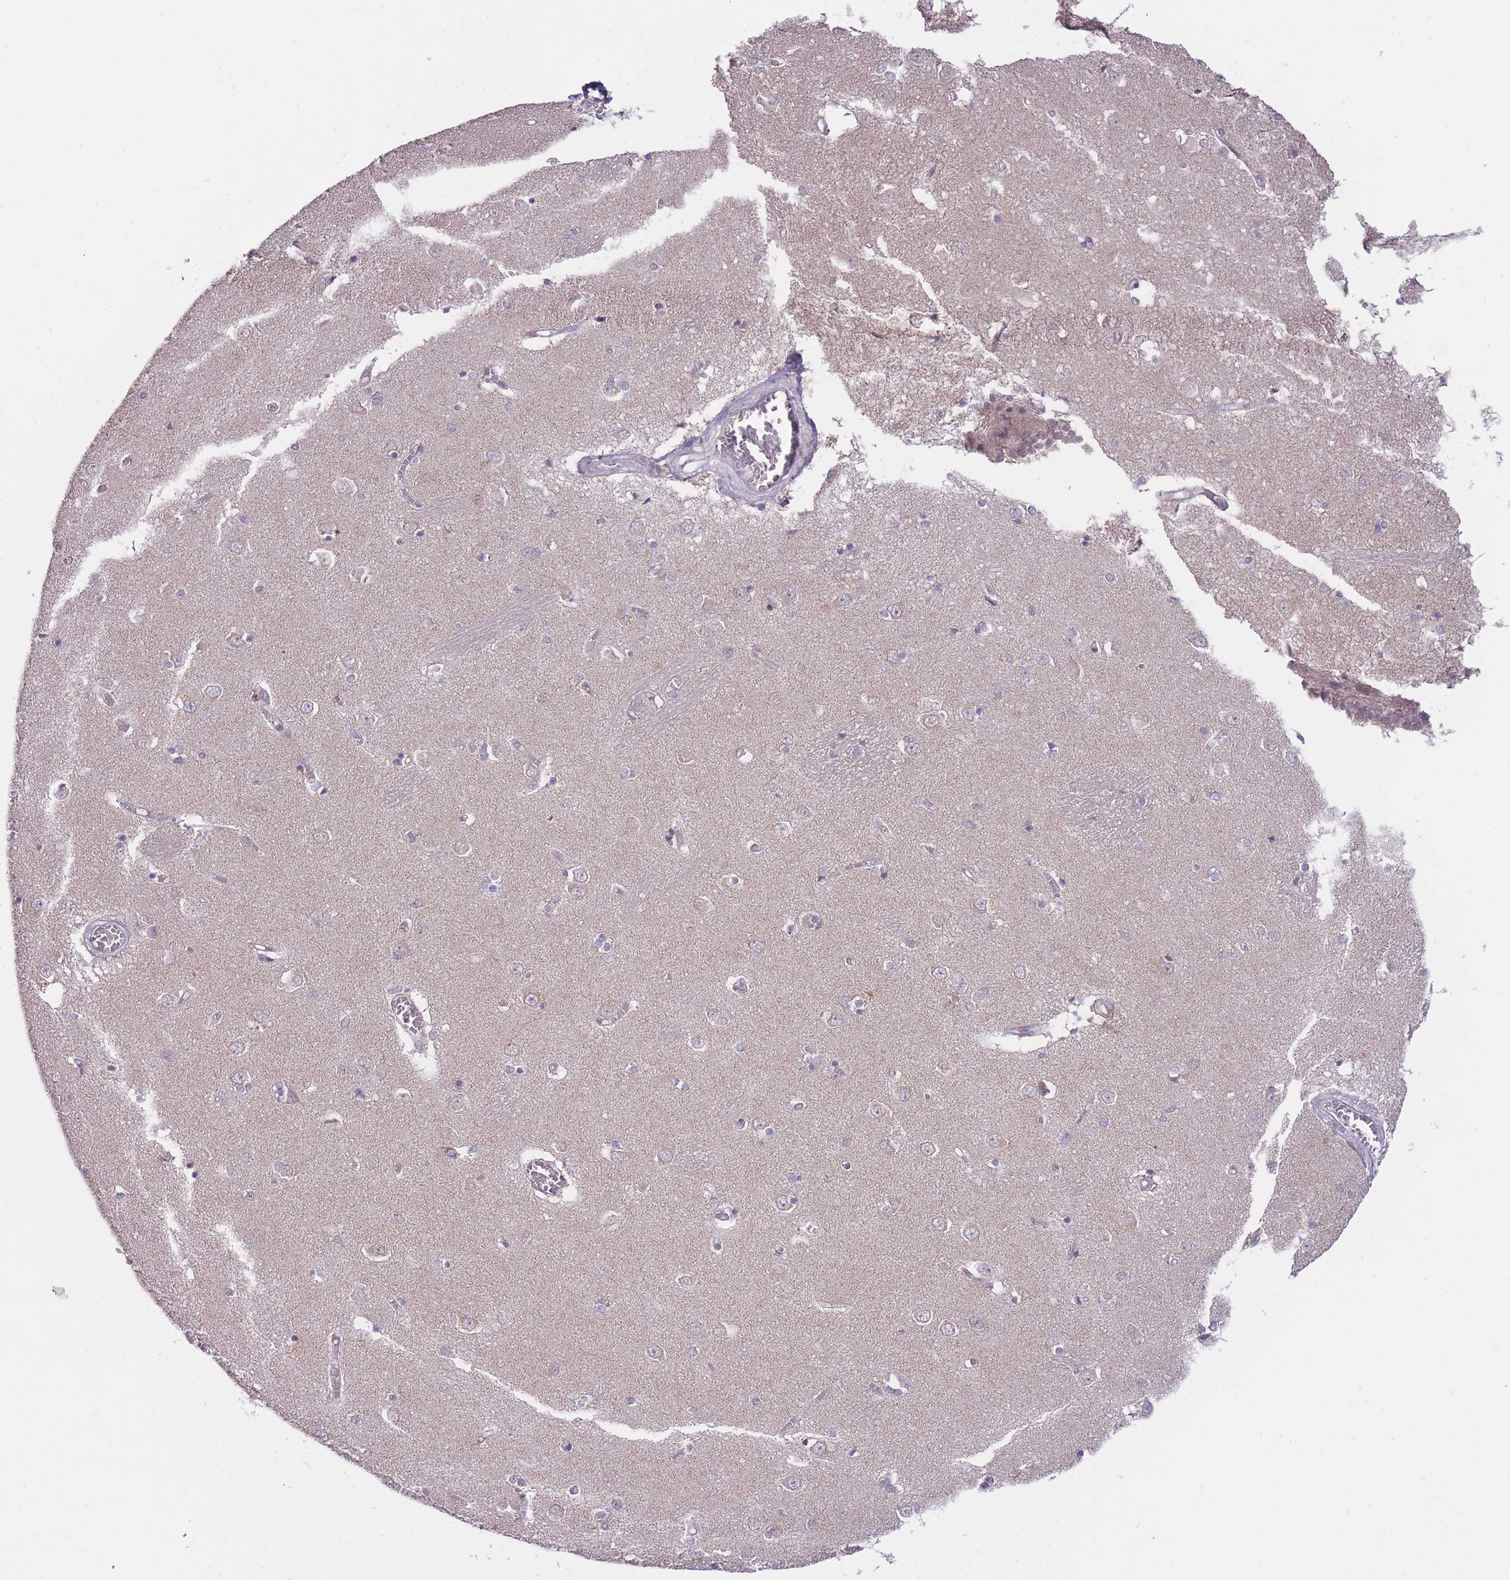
{"staining": {"intensity": "weak", "quantity": "<25%", "location": "cytoplasmic/membranous"}, "tissue": "caudate", "cell_type": "Glial cells", "image_type": "normal", "snomed": [{"axis": "morphology", "description": "Normal tissue, NOS"}, {"axis": "topography", "description": "Lateral ventricle wall"}], "caption": "Immunohistochemistry photomicrograph of benign caudate stained for a protein (brown), which displays no positivity in glial cells. (Immunohistochemistry (ihc), brightfield microscopy, high magnification).", "gene": "MCIDAS", "patient": {"sex": "male", "age": 37}}